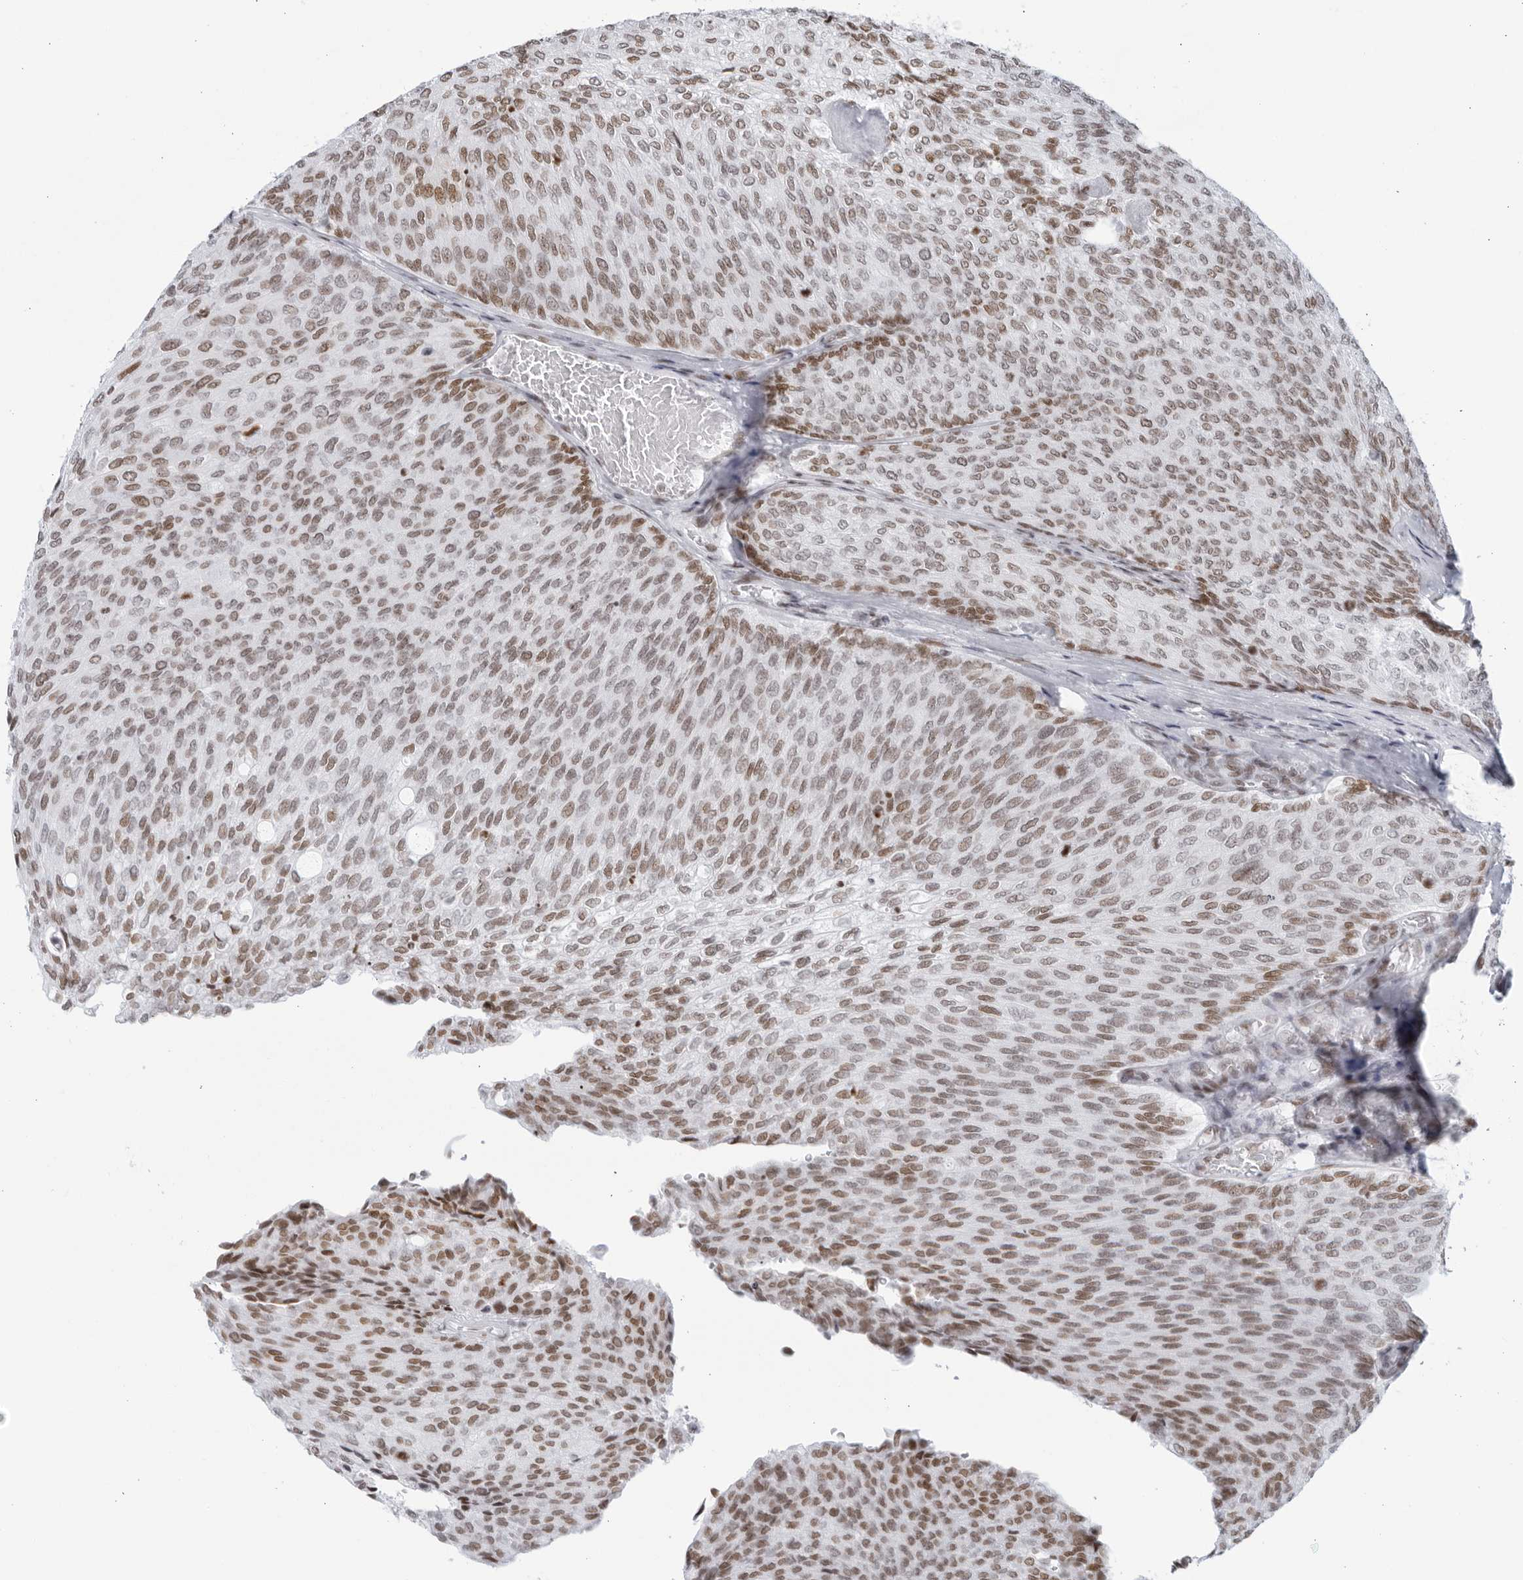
{"staining": {"intensity": "moderate", "quantity": ">75%", "location": "nuclear"}, "tissue": "urothelial cancer", "cell_type": "Tumor cells", "image_type": "cancer", "snomed": [{"axis": "morphology", "description": "Urothelial carcinoma, Low grade"}, {"axis": "topography", "description": "Urinary bladder"}], "caption": "An image showing moderate nuclear positivity in about >75% of tumor cells in urothelial cancer, as visualized by brown immunohistochemical staining.", "gene": "HP1BP3", "patient": {"sex": "female", "age": 79}}